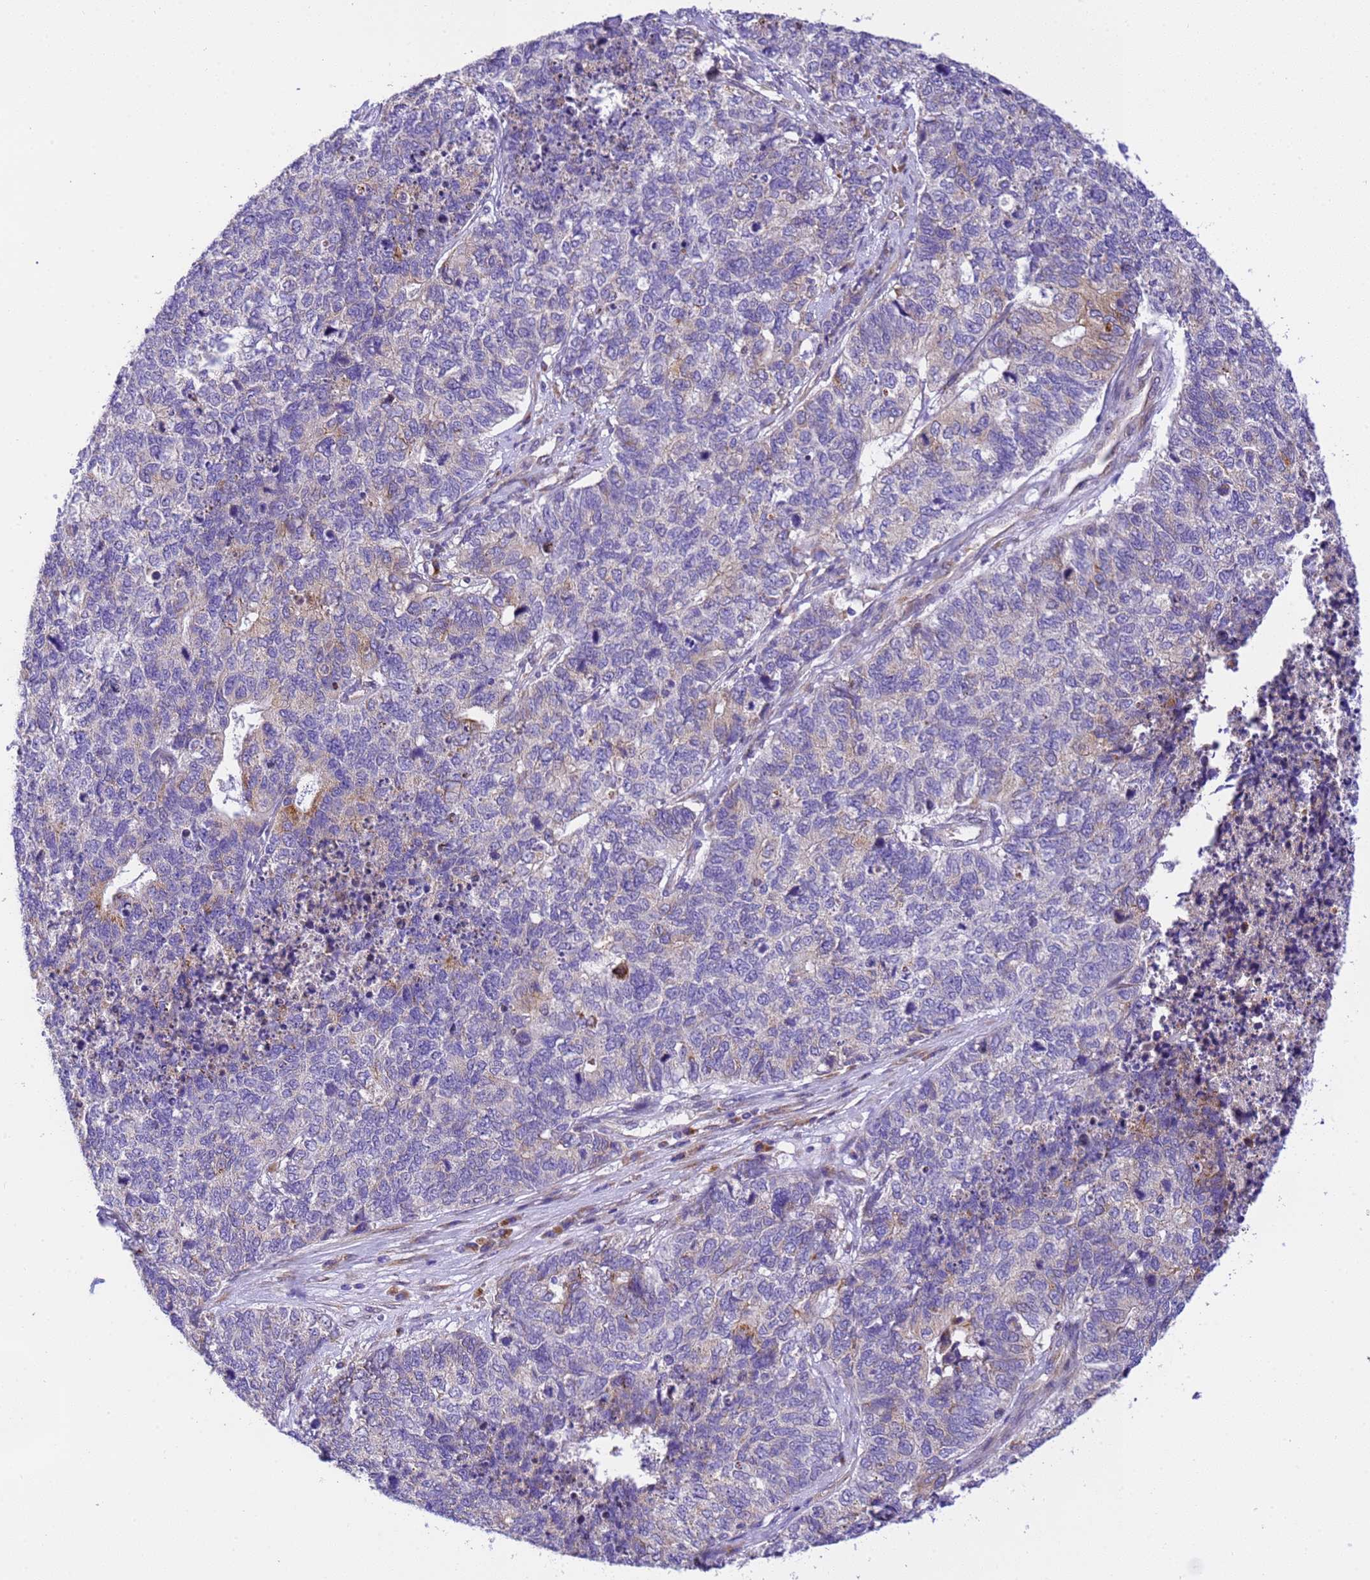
{"staining": {"intensity": "moderate", "quantity": "<25%", "location": "cytoplasmic/membranous"}, "tissue": "cervical cancer", "cell_type": "Tumor cells", "image_type": "cancer", "snomed": [{"axis": "morphology", "description": "Squamous cell carcinoma, NOS"}, {"axis": "topography", "description": "Cervix"}], "caption": "Brown immunohistochemical staining in human cervical cancer (squamous cell carcinoma) shows moderate cytoplasmic/membranous positivity in approximately <25% of tumor cells. The staining is performed using DAB brown chromogen to label protein expression. The nuclei are counter-stained blue using hematoxylin.", "gene": "RHBDD3", "patient": {"sex": "female", "age": 63}}